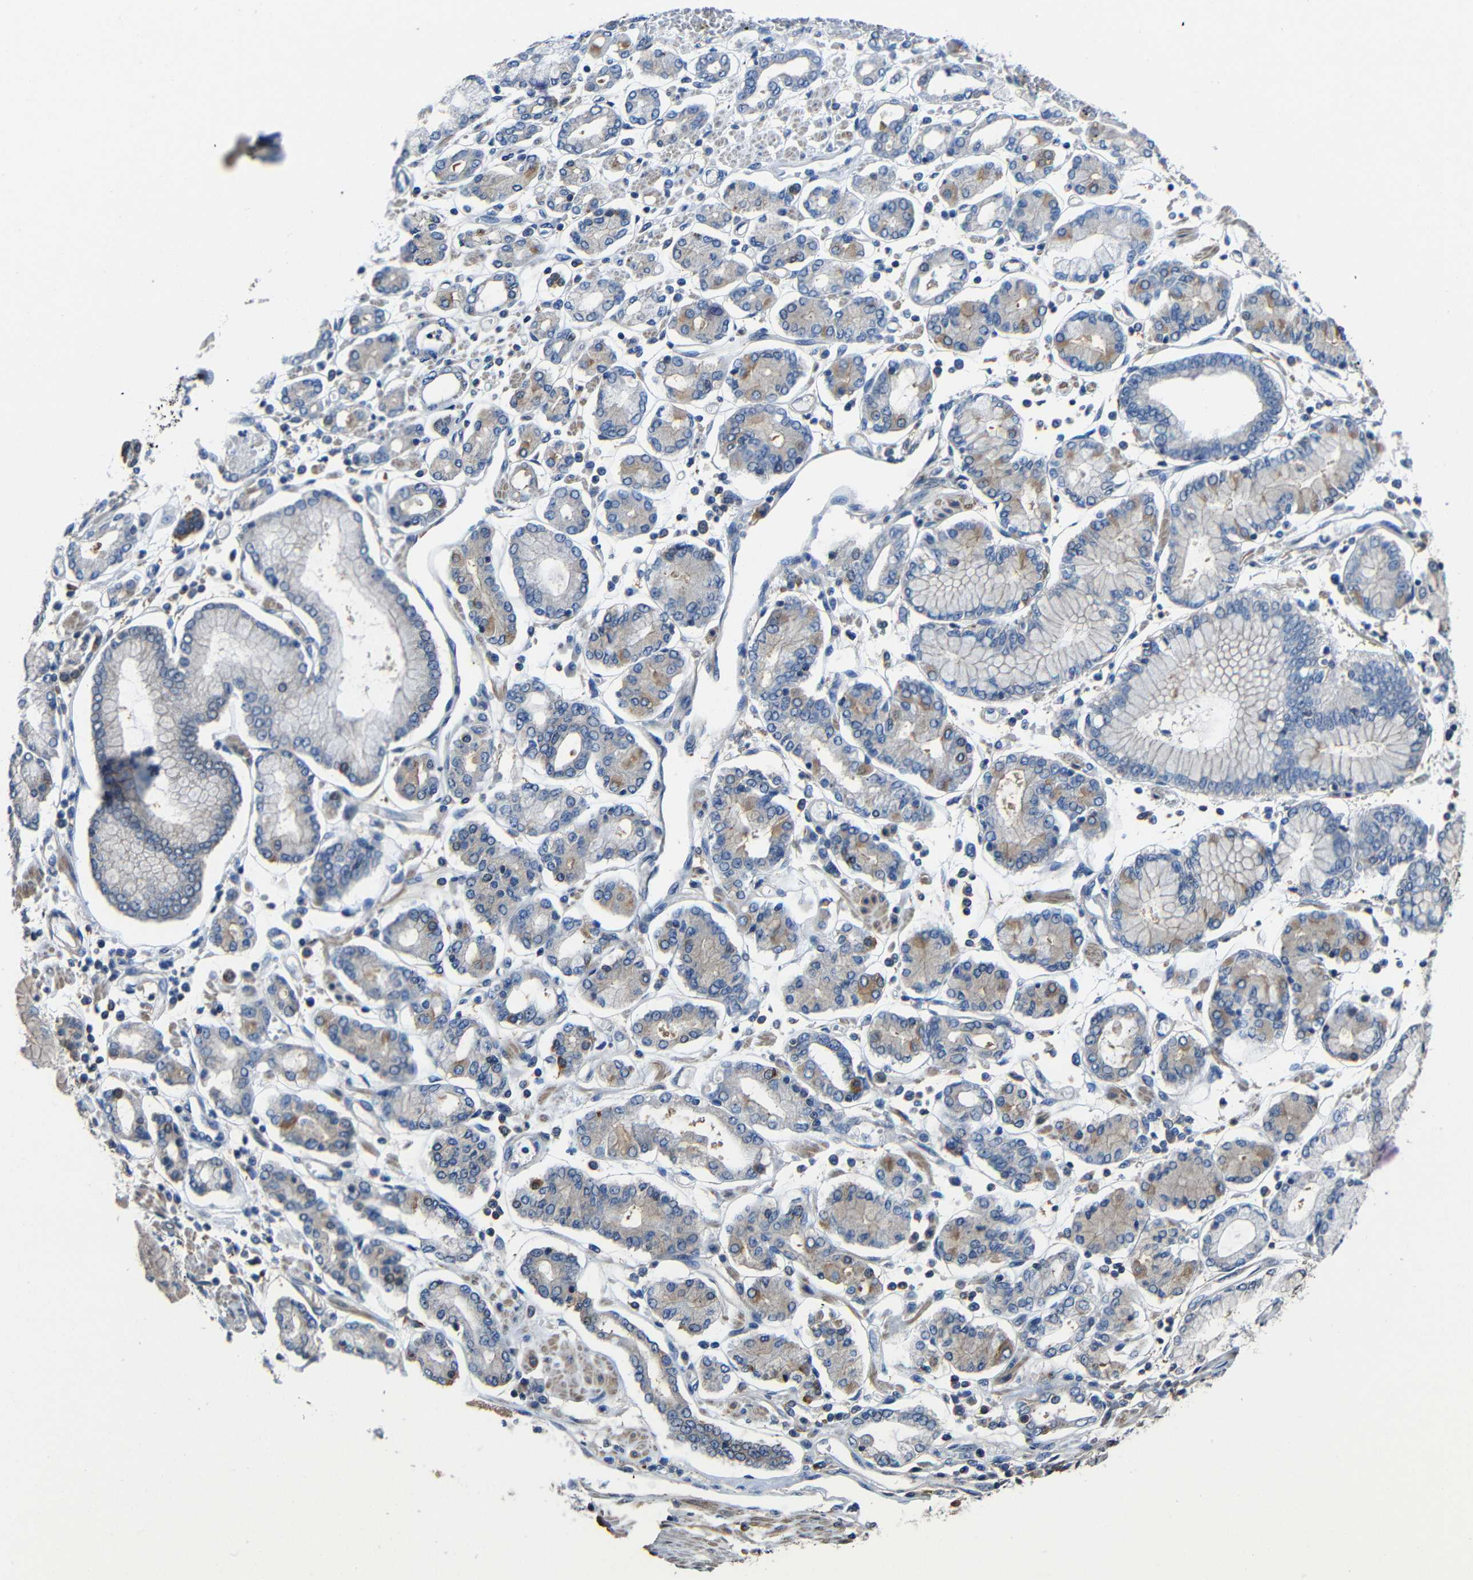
{"staining": {"intensity": "moderate", "quantity": "<25%", "location": "cytoplasmic/membranous"}, "tissue": "stomach cancer", "cell_type": "Tumor cells", "image_type": "cancer", "snomed": [{"axis": "morphology", "description": "Adenocarcinoma, NOS"}, {"axis": "topography", "description": "Stomach"}], "caption": "The micrograph exhibits a brown stain indicating the presence of a protein in the cytoplasmic/membranous of tumor cells in stomach adenocarcinoma. The staining was performed using DAB (3,3'-diaminobenzidine), with brown indicating positive protein expression. Nuclei are stained blue with hematoxylin.", "gene": "GDI1", "patient": {"sex": "male", "age": 76}}